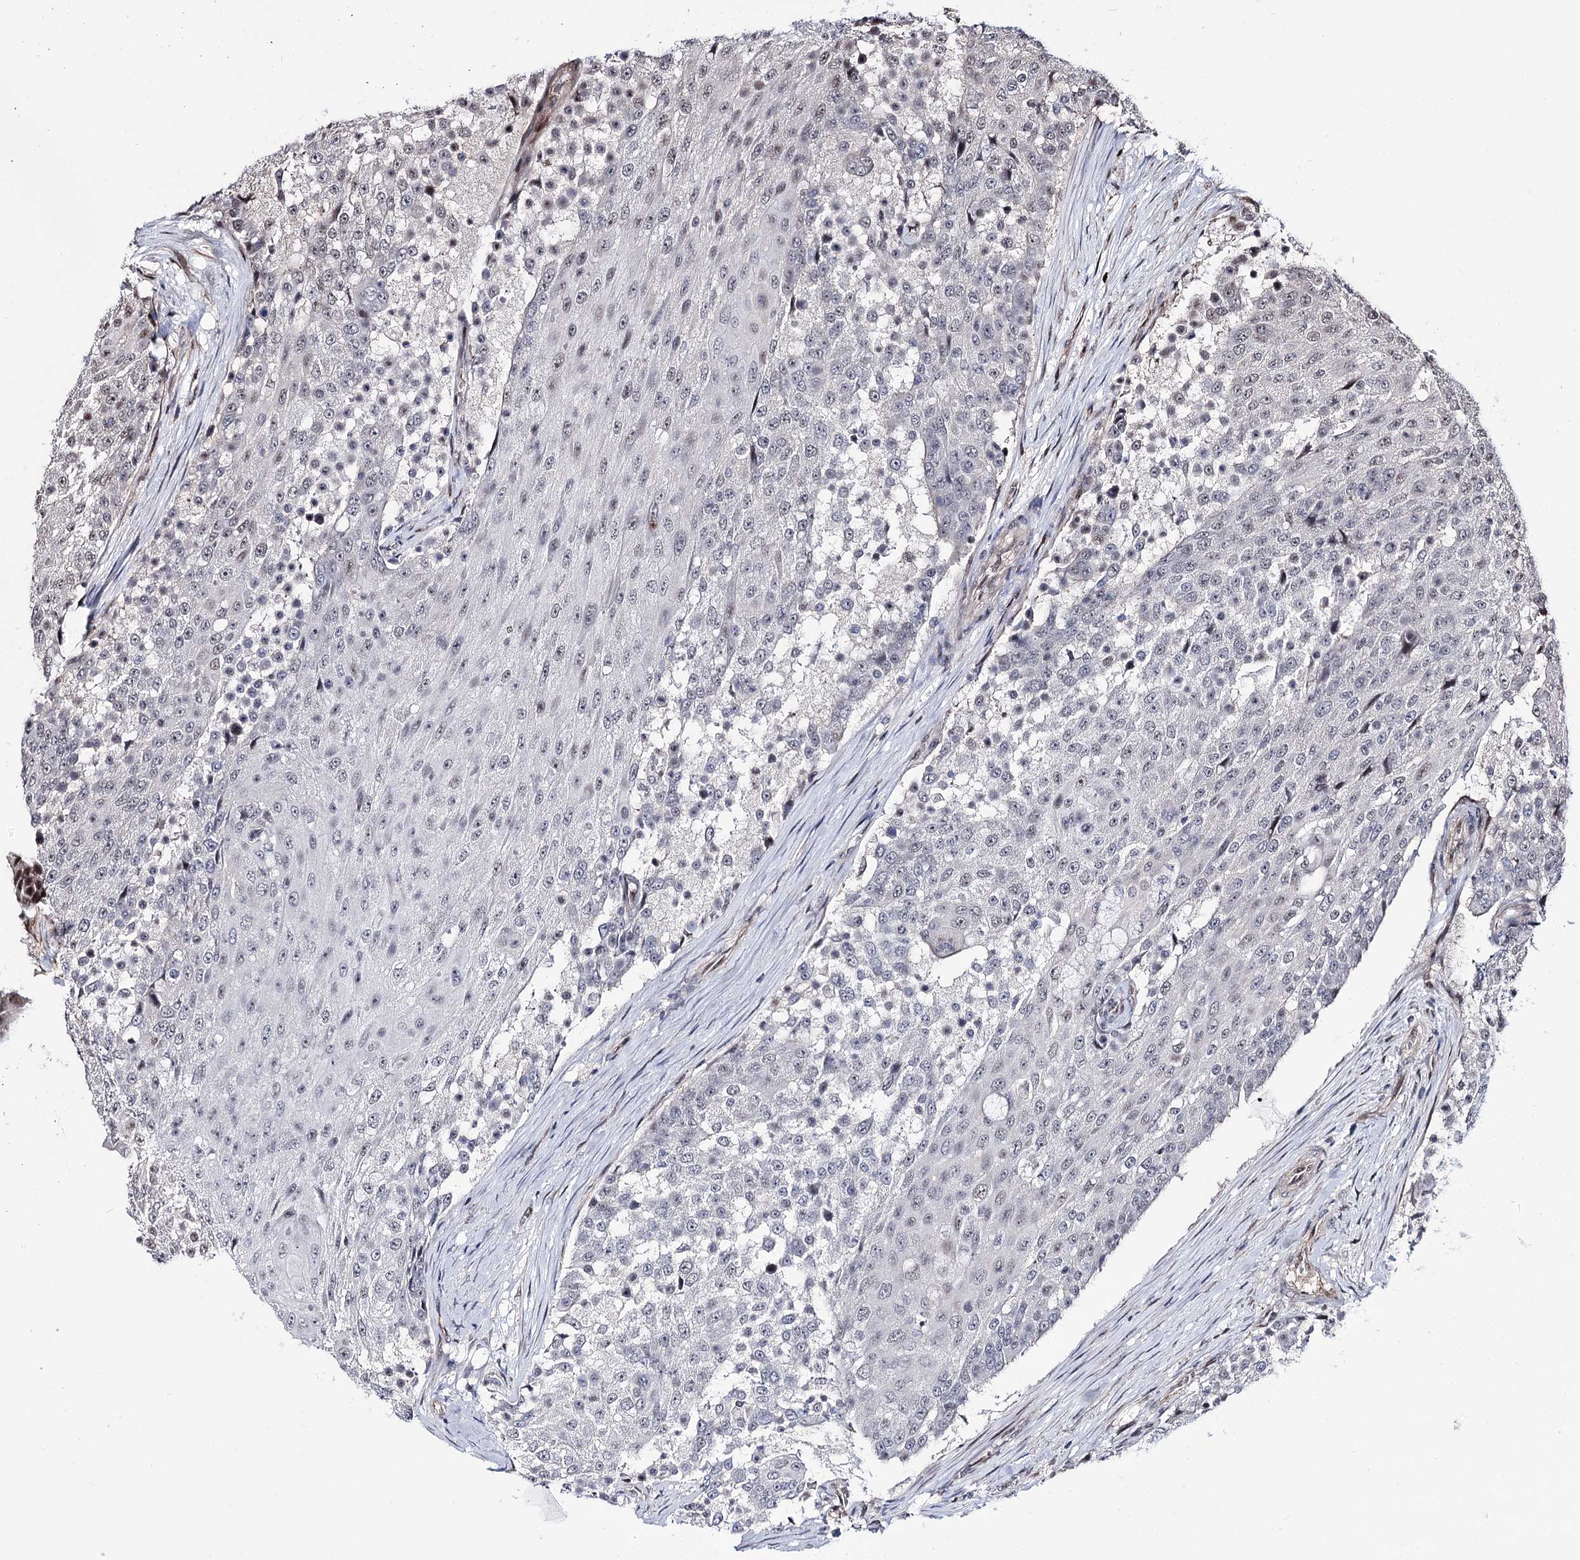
{"staining": {"intensity": "negative", "quantity": "none", "location": "none"}, "tissue": "urothelial cancer", "cell_type": "Tumor cells", "image_type": "cancer", "snomed": [{"axis": "morphology", "description": "Urothelial carcinoma, High grade"}, {"axis": "topography", "description": "Urinary bladder"}], "caption": "IHC photomicrograph of urothelial carcinoma (high-grade) stained for a protein (brown), which displays no positivity in tumor cells.", "gene": "CHMP7", "patient": {"sex": "female", "age": 63}}